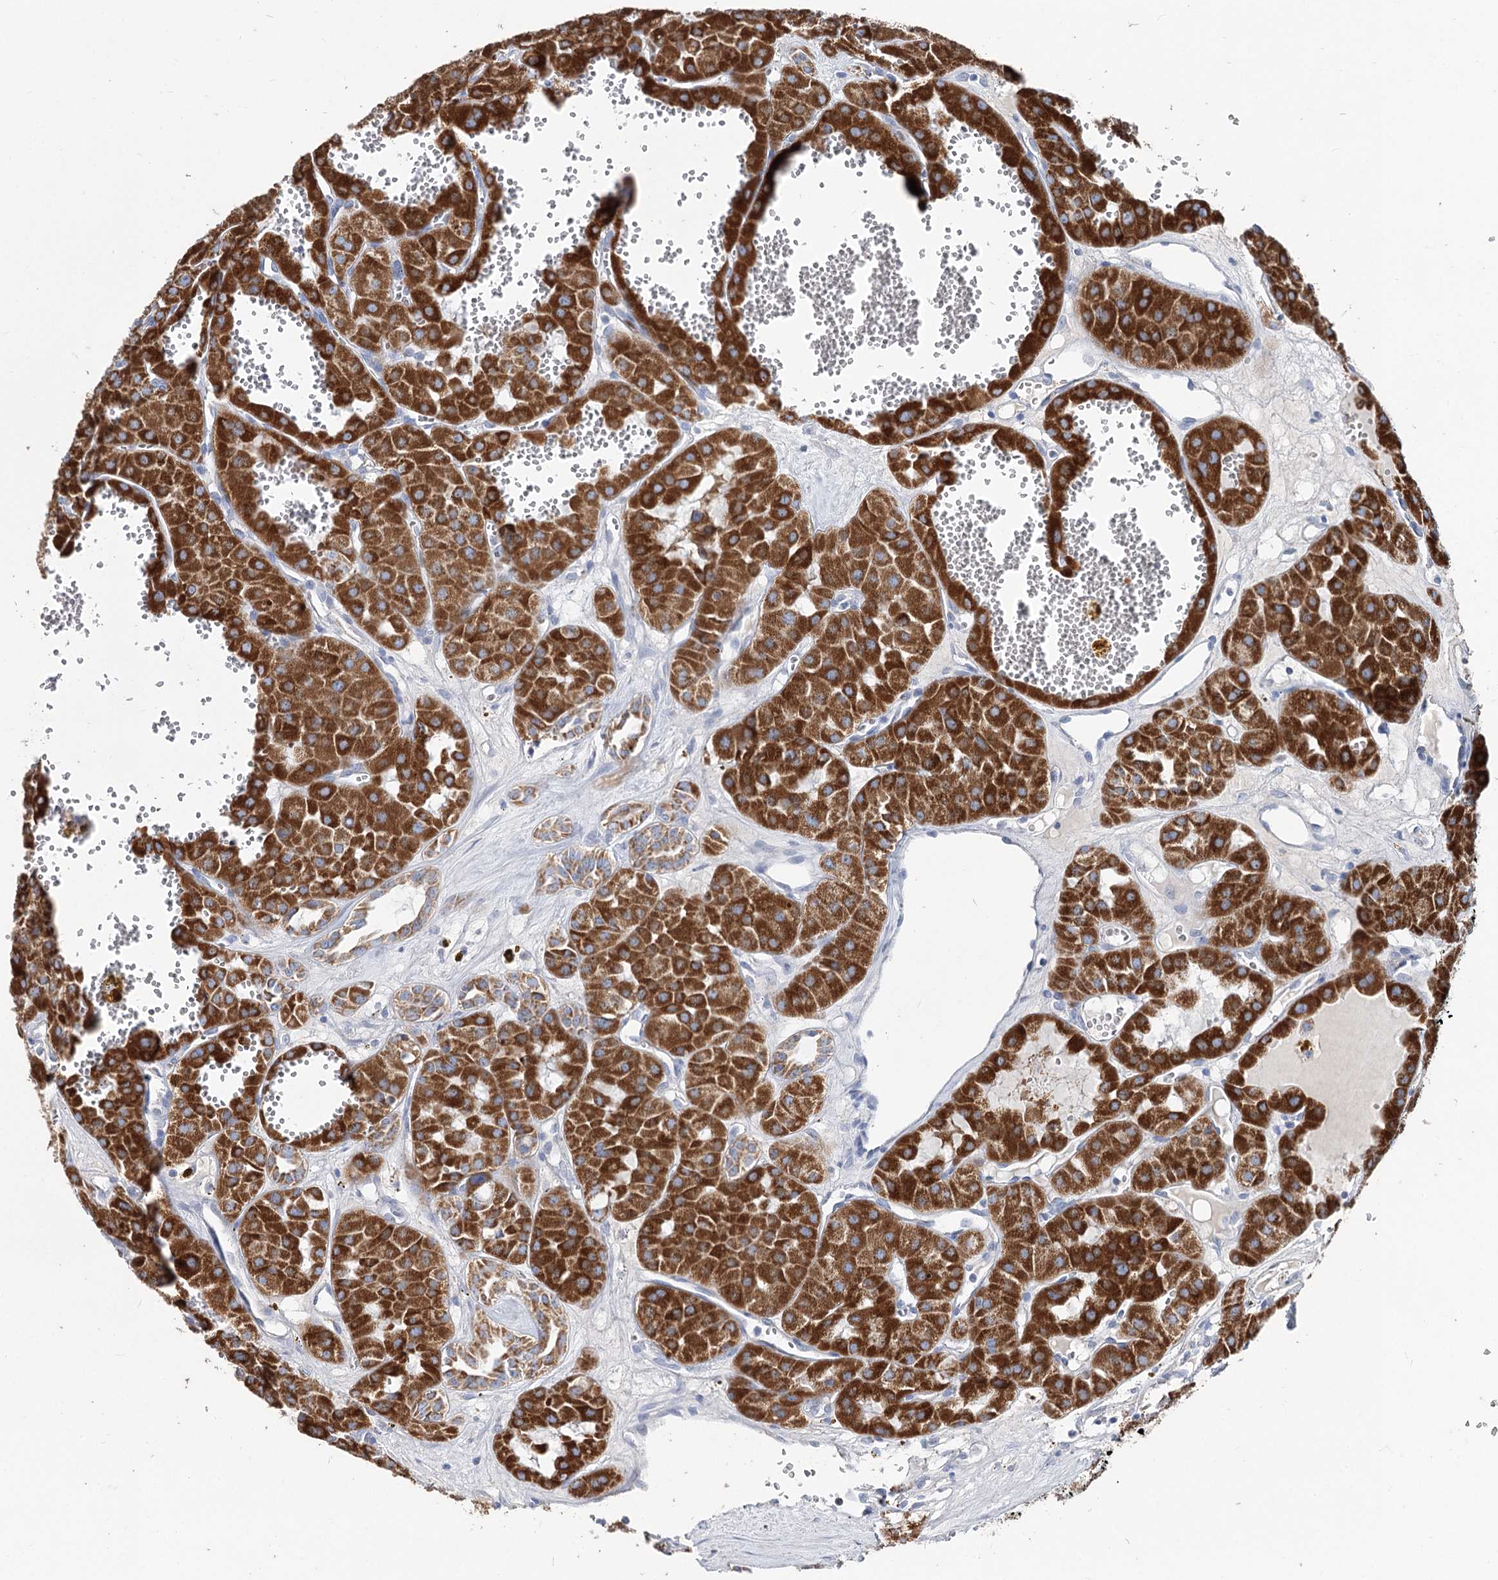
{"staining": {"intensity": "strong", "quantity": ">75%", "location": "cytoplasmic/membranous"}, "tissue": "renal cancer", "cell_type": "Tumor cells", "image_type": "cancer", "snomed": [{"axis": "morphology", "description": "Carcinoma, NOS"}, {"axis": "topography", "description": "Kidney"}], "caption": "Immunohistochemistry histopathology image of neoplastic tissue: renal carcinoma stained using immunohistochemistry (IHC) shows high levels of strong protein expression localized specifically in the cytoplasmic/membranous of tumor cells, appearing as a cytoplasmic/membranous brown color.", "gene": "MCCC2", "patient": {"sex": "female", "age": 75}}